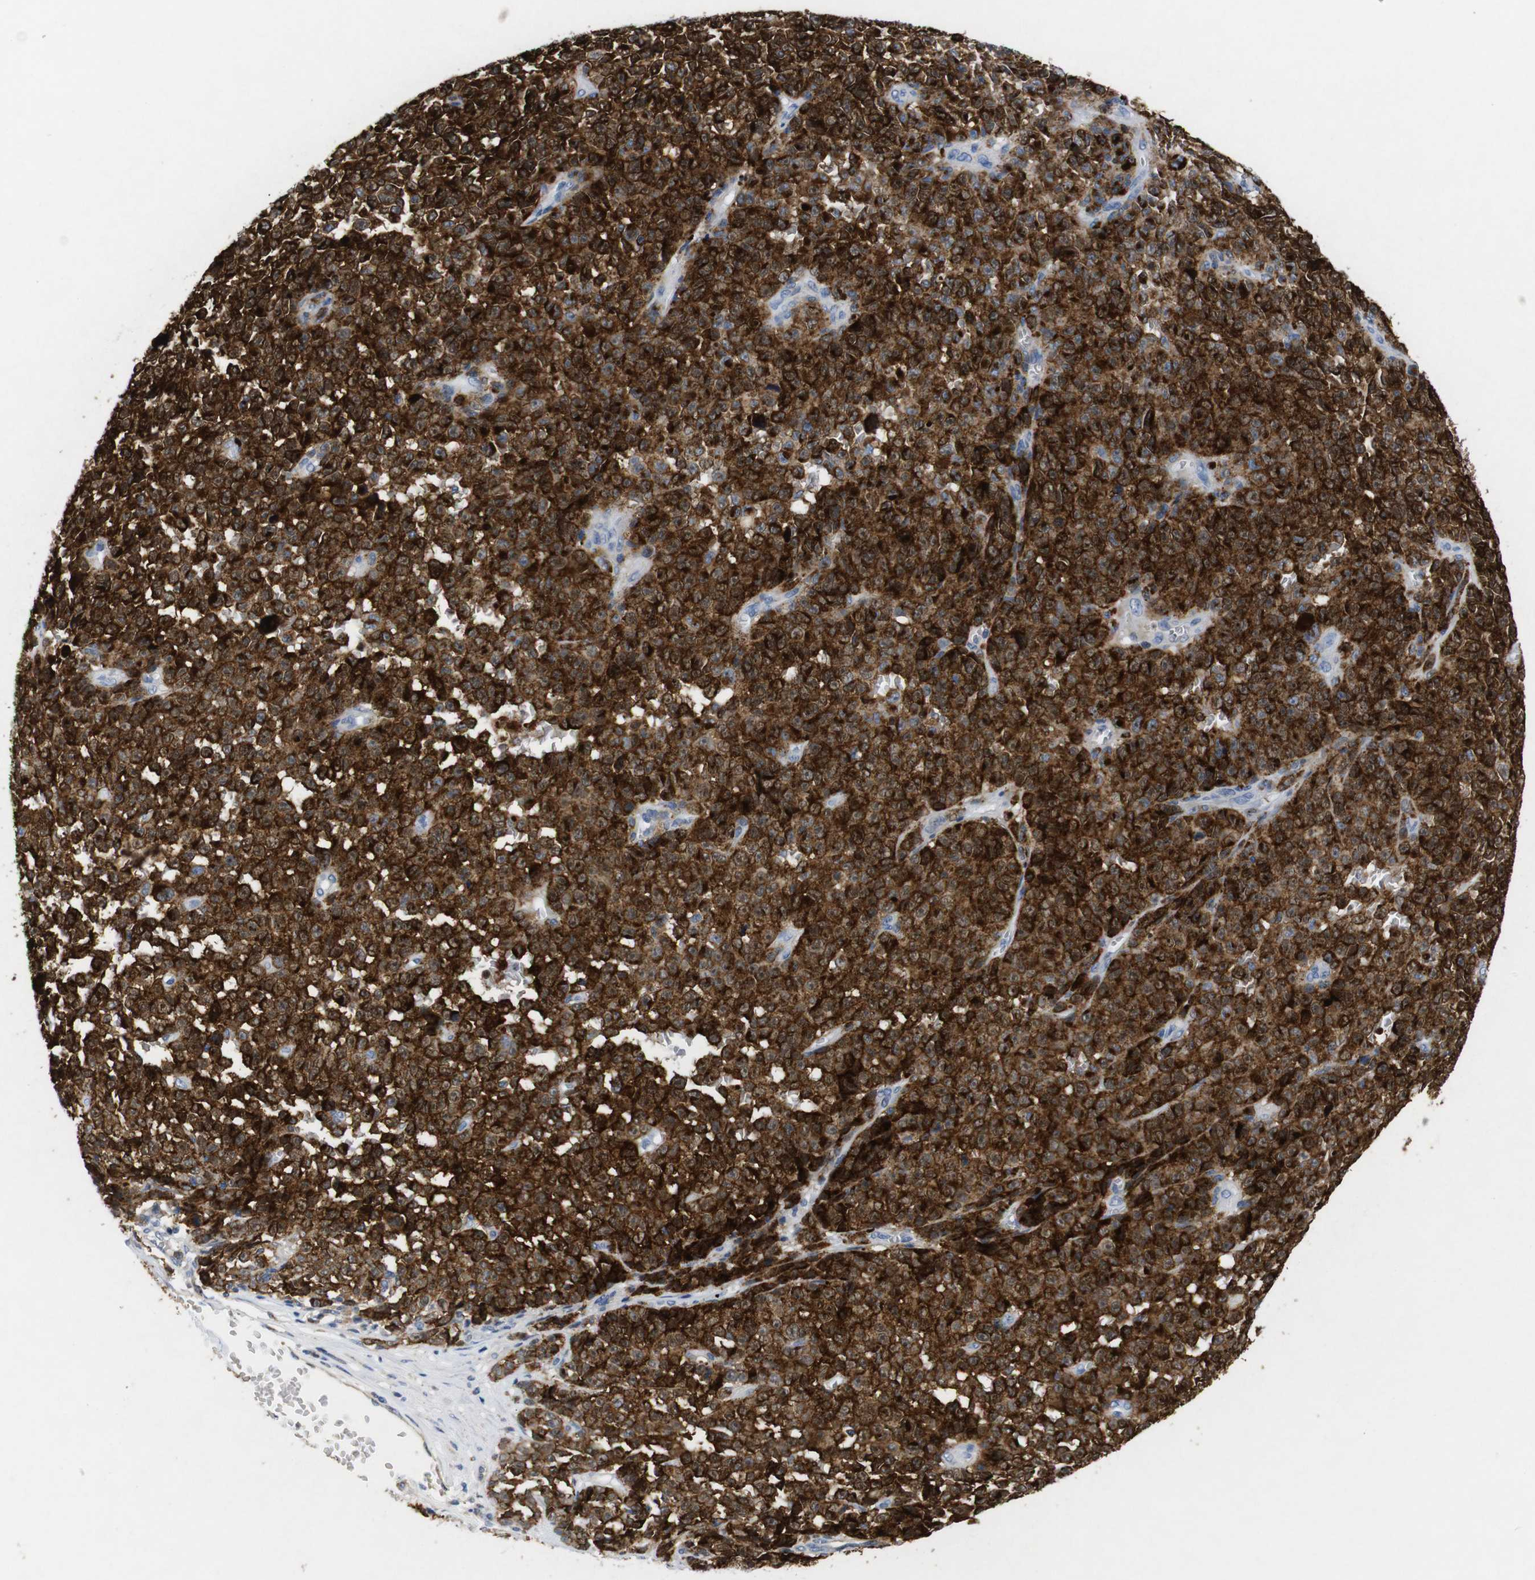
{"staining": {"intensity": "strong", "quantity": ">75%", "location": "cytoplasmic/membranous"}, "tissue": "melanoma", "cell_type": "Tumor cells", "image_type": "cancer", "snomed": [{"axis": "morphology", "description": "Malignant melanoma, NOS"}, {"axis": "topography", "description": "Skin"}], "caption": "Melanoma stained with IHC reveals strong cytoplasmic/membranous staining in about >75% of tumor cells. (DAB (3,3'-diaminobenzidine) IHC, brown staining for protein, blue staining for nuclei).", "gene": "SDCBP", "patient": {"sex": "female", "age": 82}}